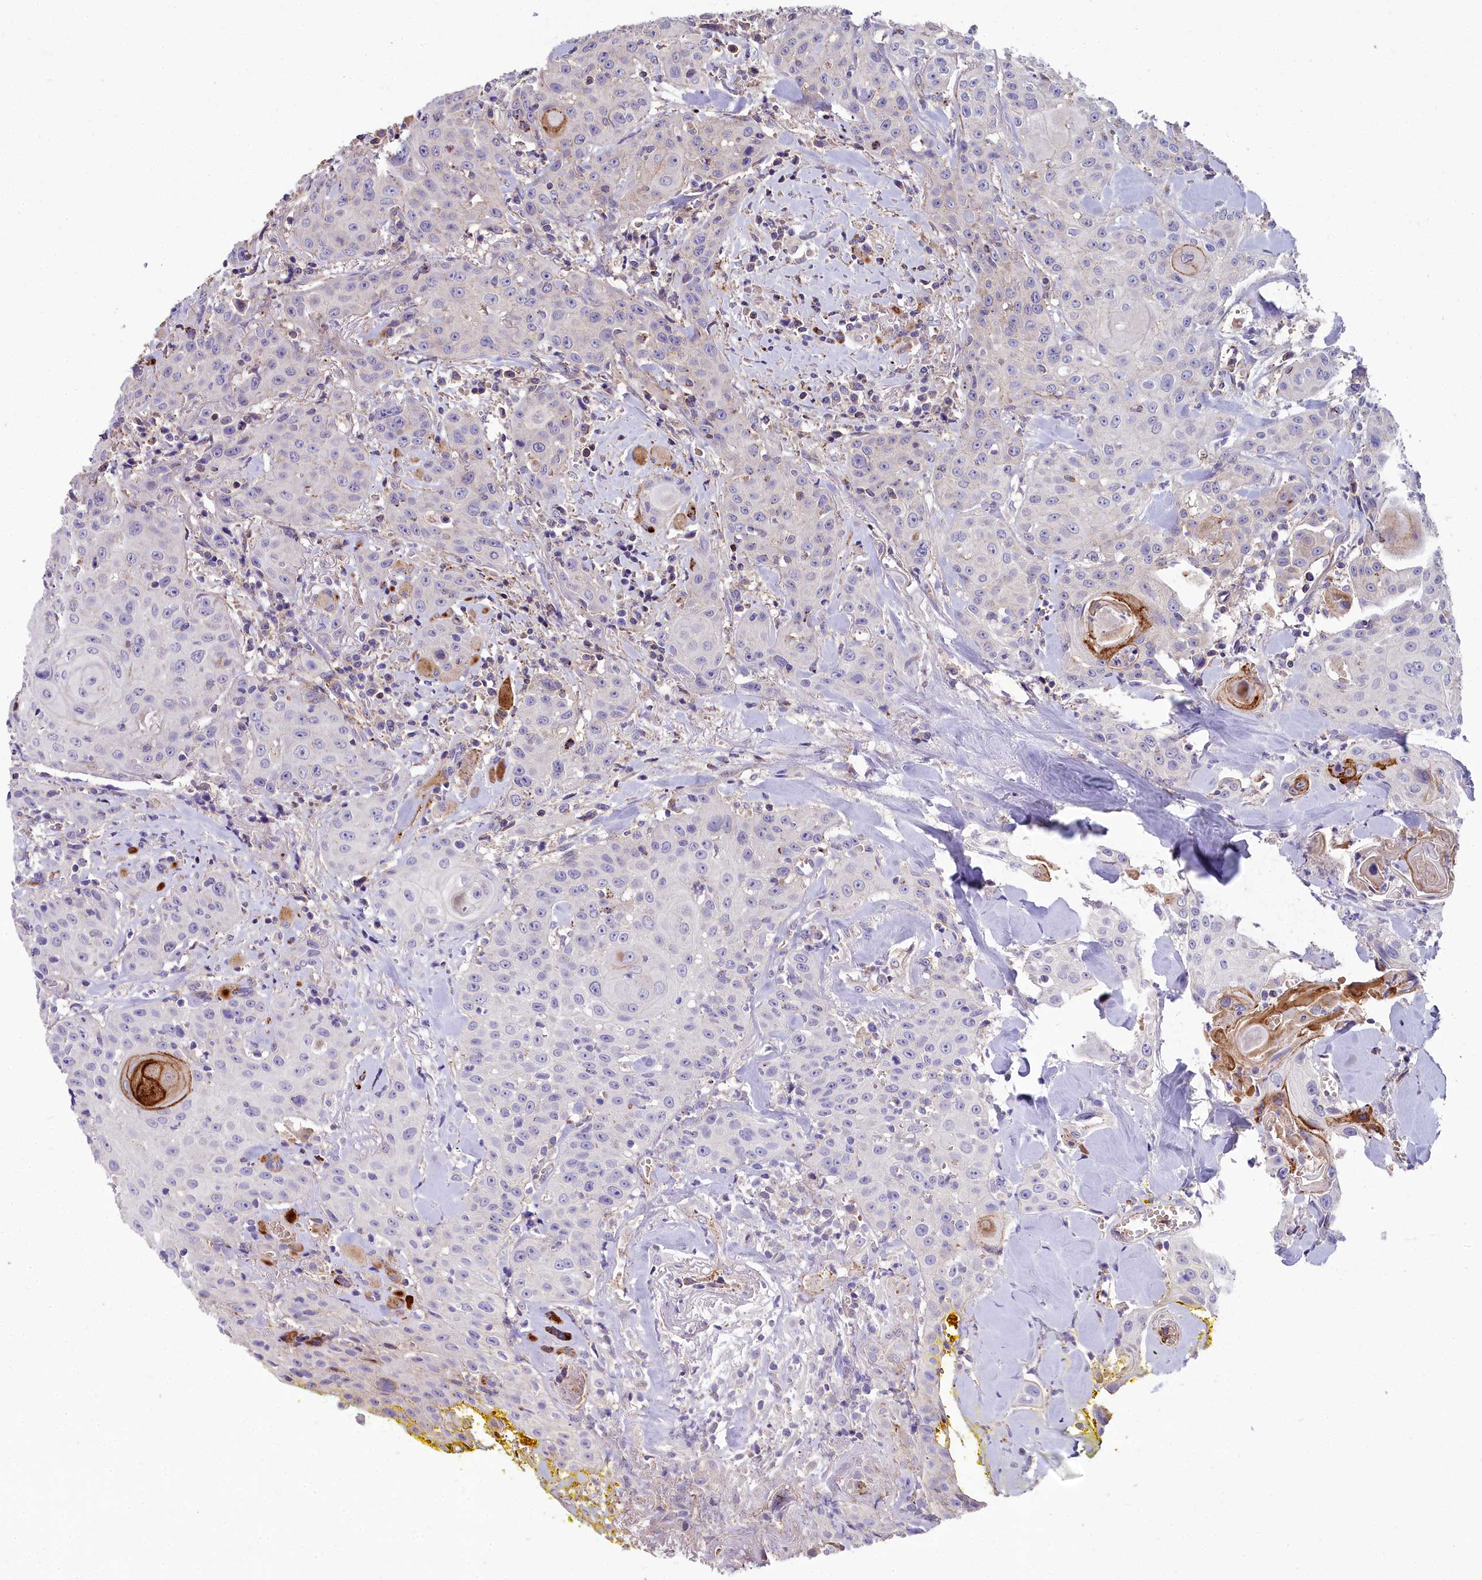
{"staining": {"intensity": "negative", "quantity": "none", "location": "none"}, "tissue": "head and neck cancer", "cell_type": "Tumor cells", "image_type": "cancer", "snomed": [{"axis": "morphology", "description": "Squamous cell carcinoma, NOS"}, {"axis": "topography", "description": "Oral tissue"}, {"axis": "topography", "description": "Head-Neck"}], "caption": "Immunohistochemistry (IHC) of head and neck cancer reveals no staining in tumor cells.", "gene": "FRMPD1", "patient": {"sex": "female", "age": 82}}